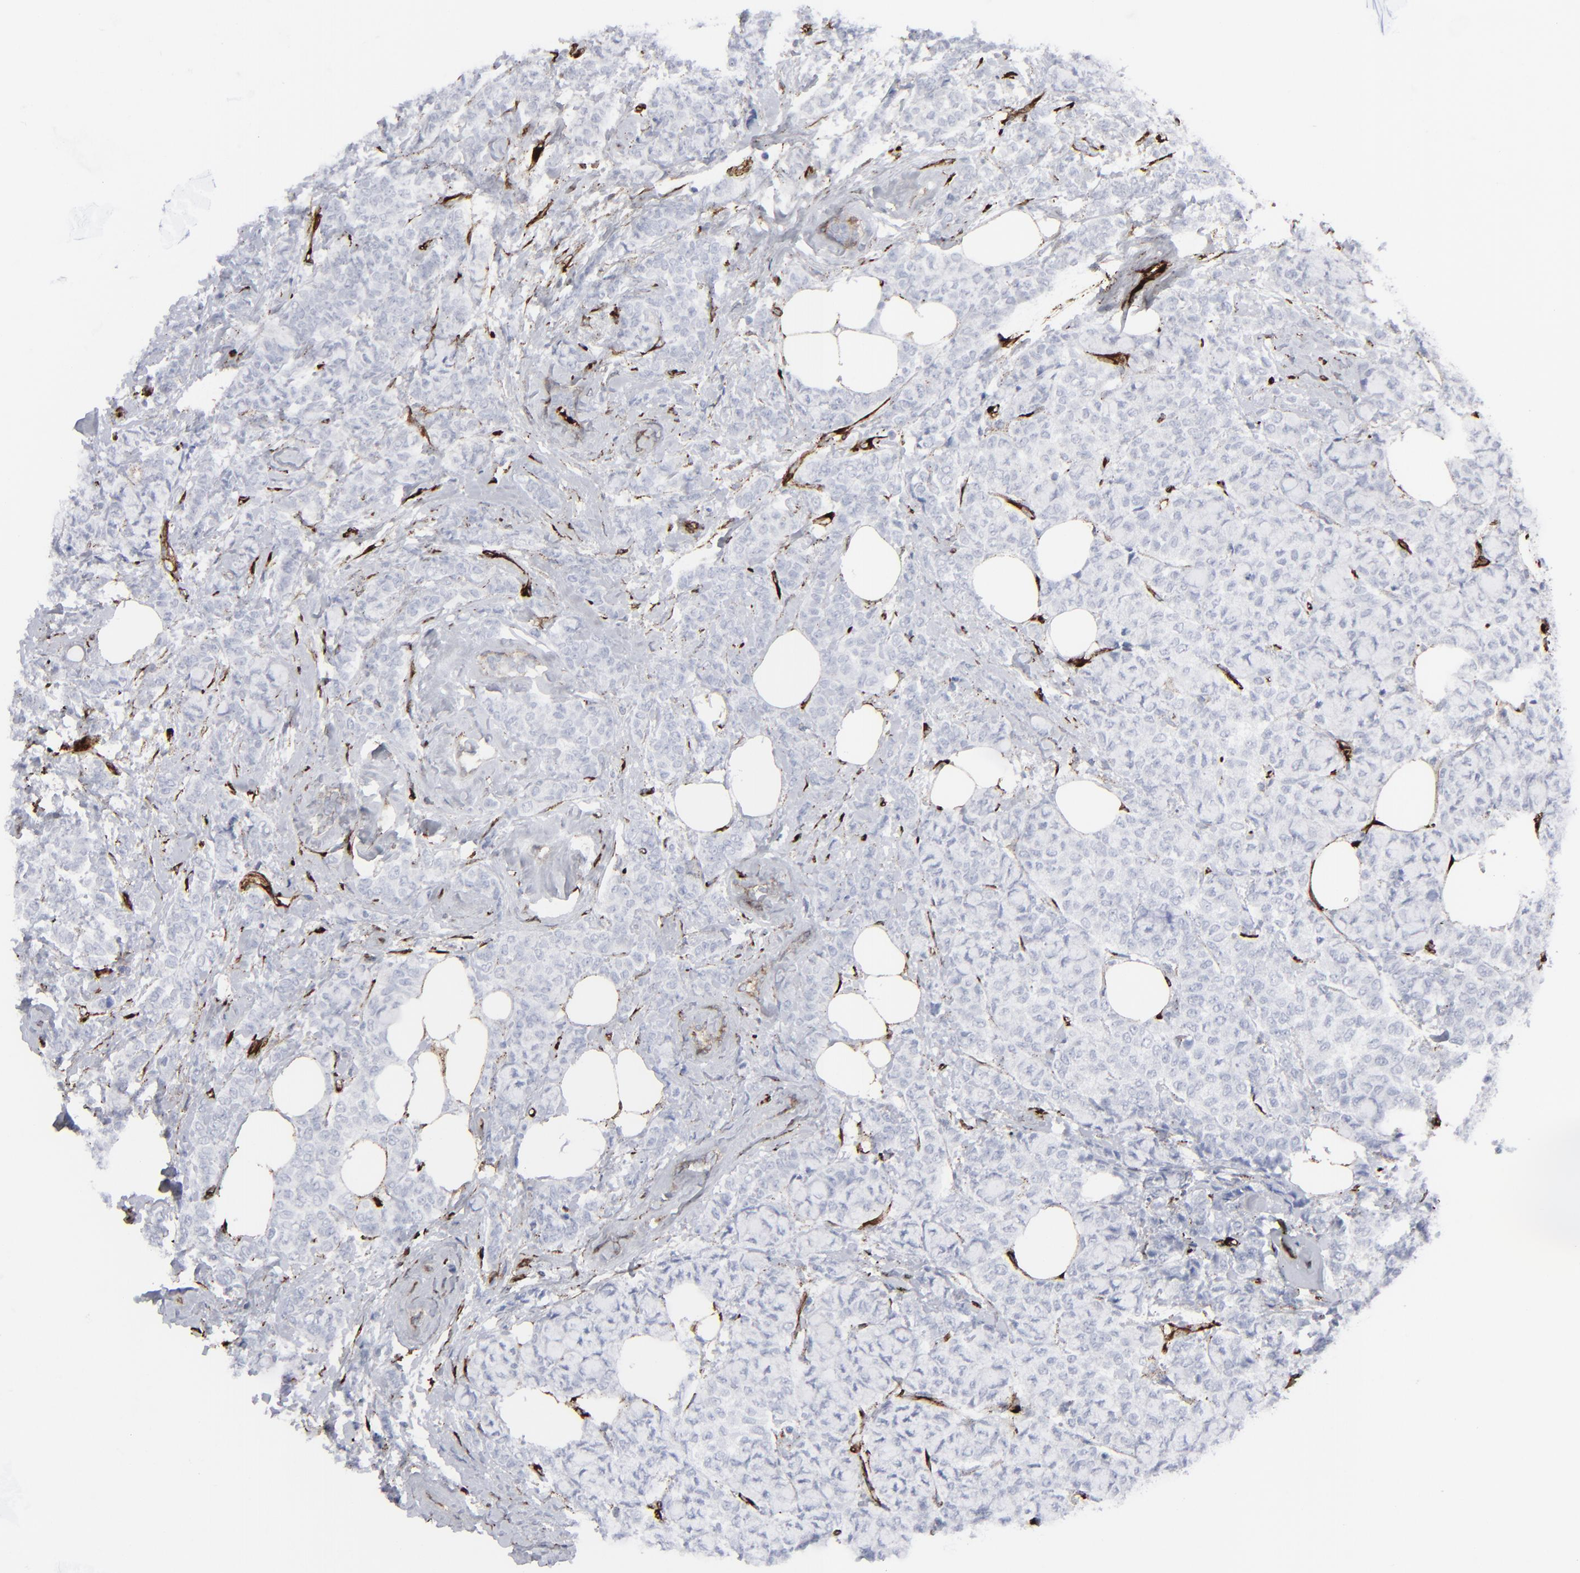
{"staining": {"intensity": "negative", "quantity": "none", "location": "none"}, "tissue": "breast cancer", "cell_type": "Tumor cells", "image_type": "cancer", "snomed": [{"axis": "morphology", "description": "Lobular carcinoma"}, {"axis": "topography", "description": "Breast"}], "caption": "Immunohistochemistry micrograph of lobular carcinoma (breast) stained for a protein (brown), which reveals no staining in tumor cells. The staining was performed using DAB to visualize the protein expression in brown, while the nuclei were stained in blue with hematoxylin (Magnification: 20x).", "gene": "SPARC", "patient": {"sex": "female", "age": 60}}